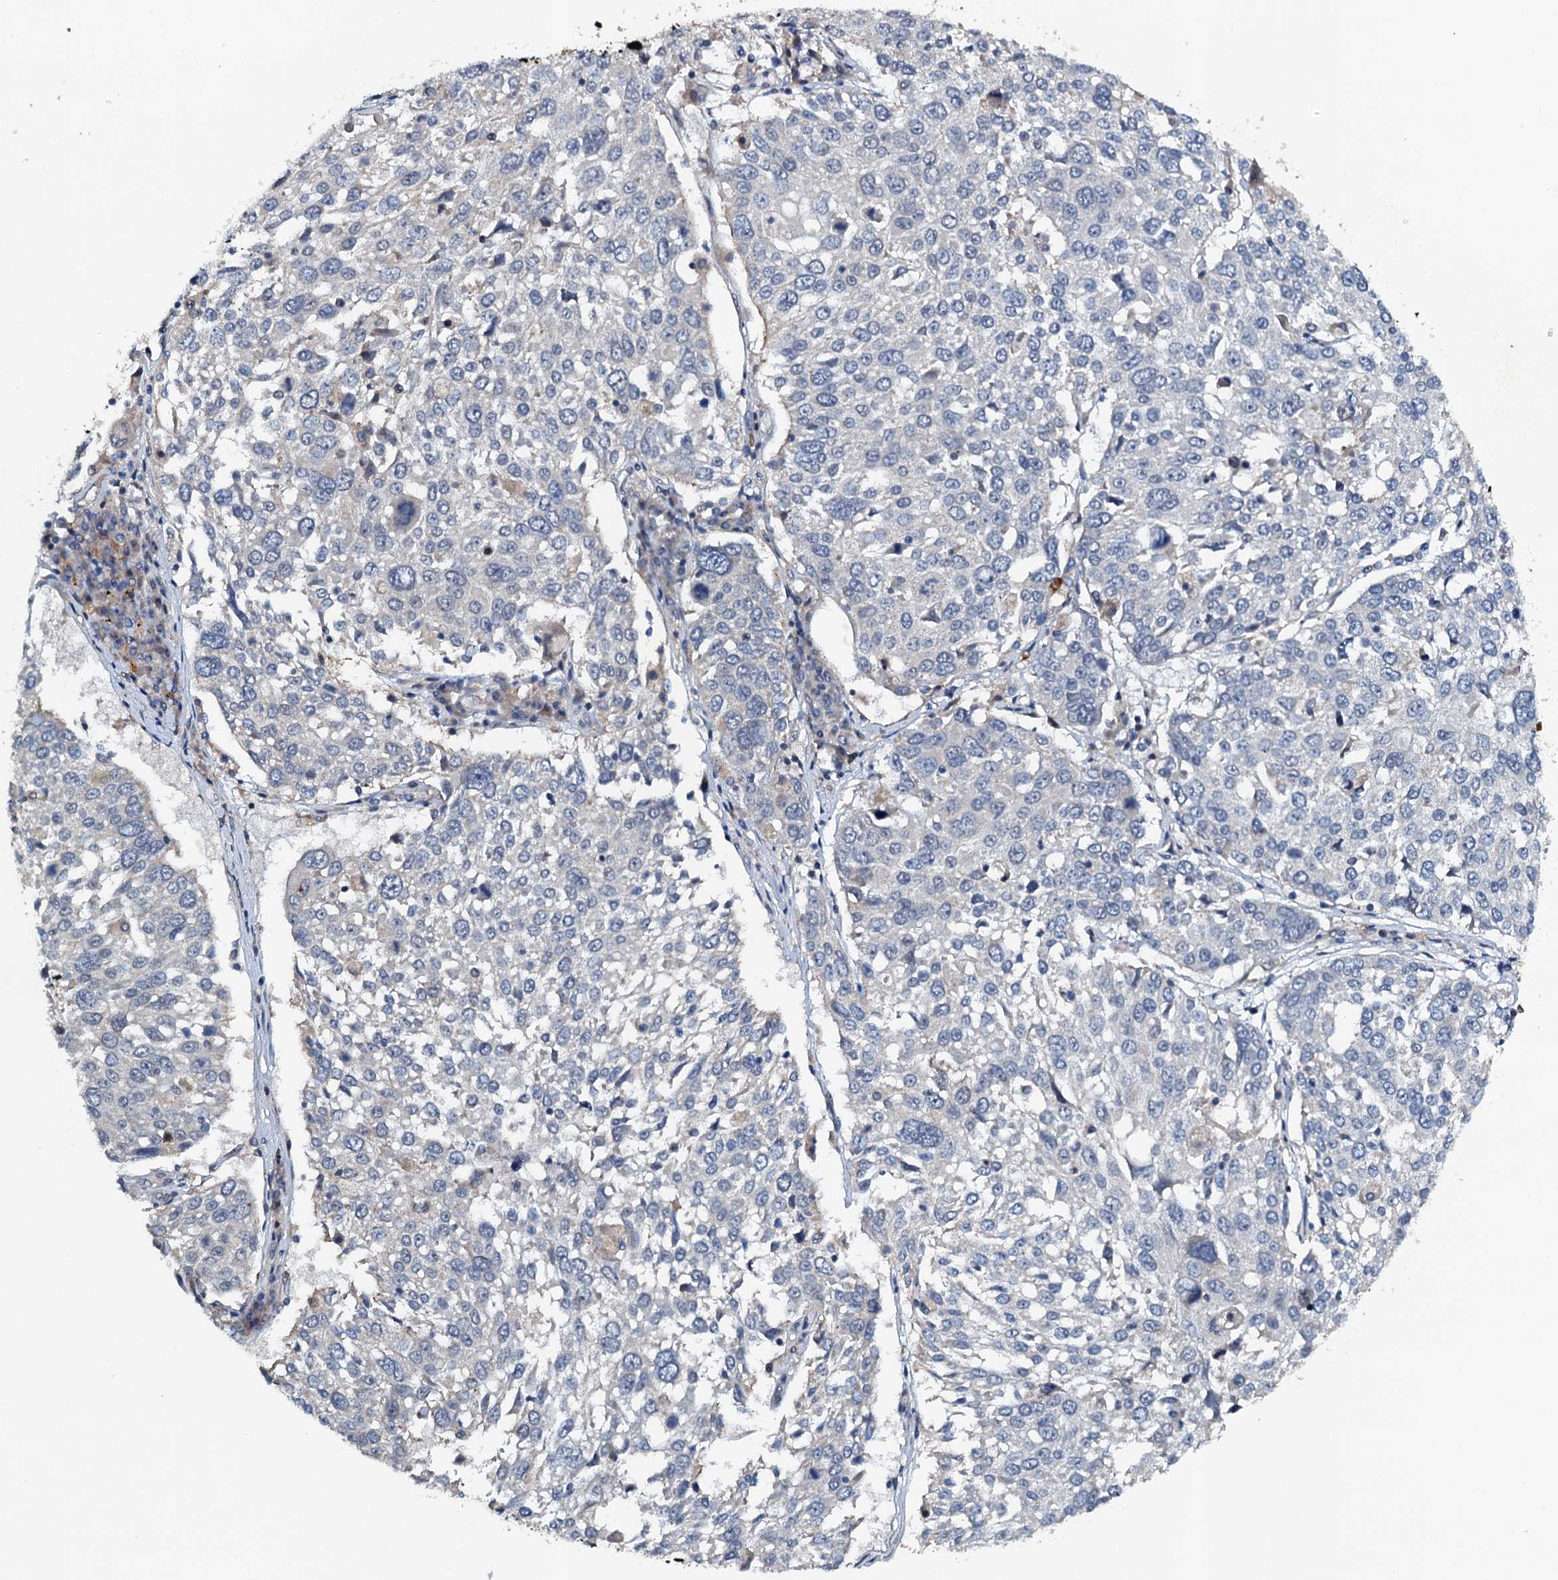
{"staining": {"intensity": "negative", "quantity": "none", "location": "none"}, "tissue": "lung cancer", "cell_type": "Tumor cells", "image_type": "cancer", "snomed": [{"axis": "morphology", "description": "Squamous cell carcinoma, NOS"}, {"axis": "topography", "description": "Lung"}], "caption": "Immunohistochemistry (IHC) micrograph of neoplastic tissue: human lung squamous cell carcinoma stained with DAB shows no significant protein staining in tumor cells.", "gene": "ZNF606", "patient": {"sex": "male", "age": 65}}